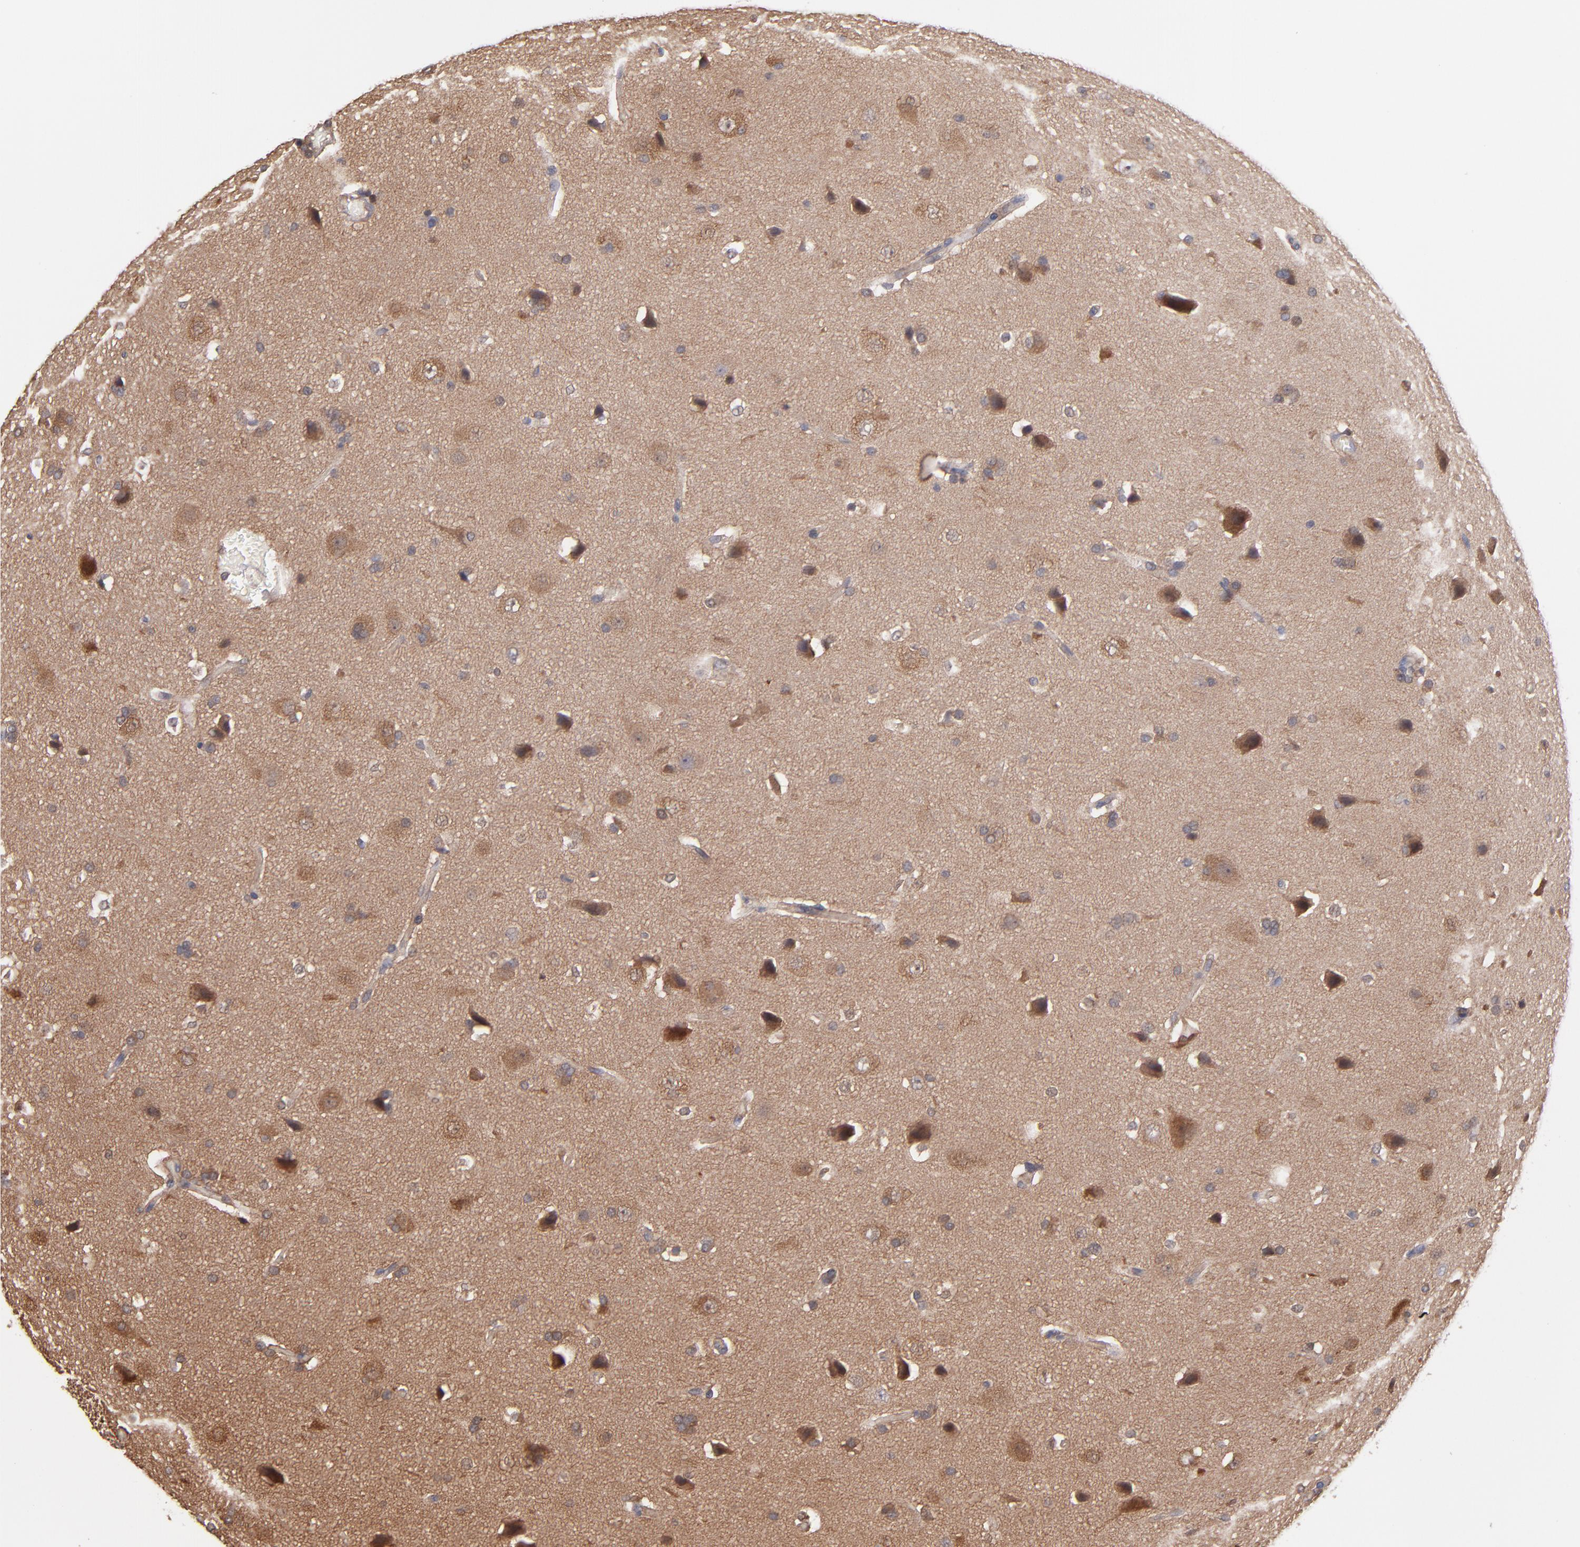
{"staining": {"intensity": "moderate", "quantity": ">75%", "location": "cytoplasmic/membranous"}, "tissue": "glioma", "cell_type": "Tumor cells", "image_type": "cancer", "snomed": [{"axis": "morphology", "description": "Glioma, malignant, Low grade"}, {"axis": "topography", "description": "Cerebral cortex"}], "caption": "IHC of human malignant glioma (low-grade) displays medium levels of moderate cytoplasmic/membranous expression in about >75% of tumor cells. Using DAB (3,3'-diaminobenzidine) (brown) and hematoxylin (blue) stains, captured at high magnification using brightfield microscopy.", "gene": "GMFG", "patient": {"sex": "female", "age": 47}}